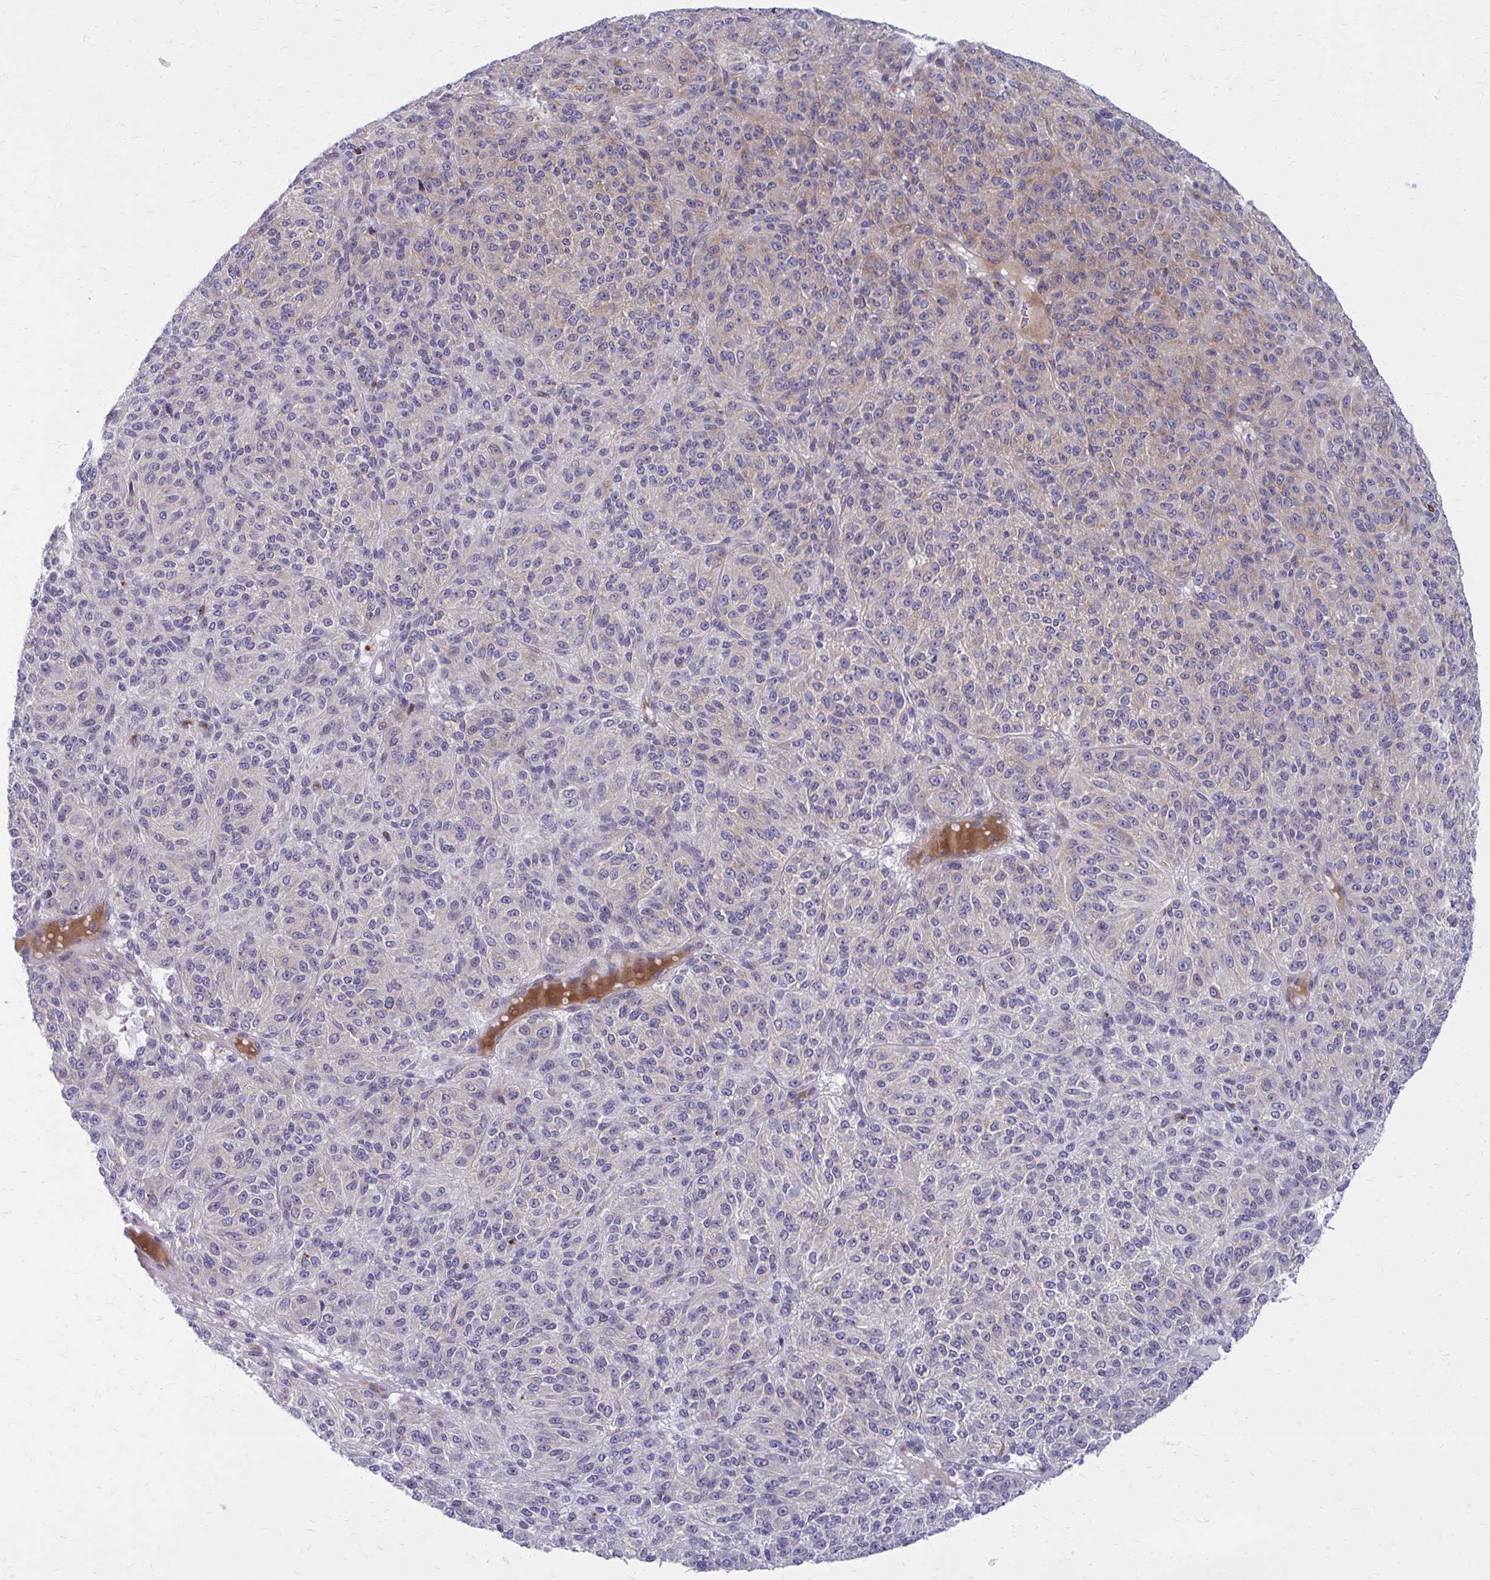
{"staining": {"intensity": "weak", "quantity": "<25%", "location": "cytoplasmic/membranous"}, "tissue": "melanoma", "cell_type": "Tumor cells", "image_type": "cancer", "snomed": [{"axis": "morphology", "description": "Malignant melanoma, Metastatic site"}, {"axis": "topography", "description": "Brain"}], "caption": "A histopathology image of human malignant melanoma (metastatic site) is negative for staining in tumor cells.", "gene": "GIGYF2", "patient": {"sex": "female", "age": 56}}